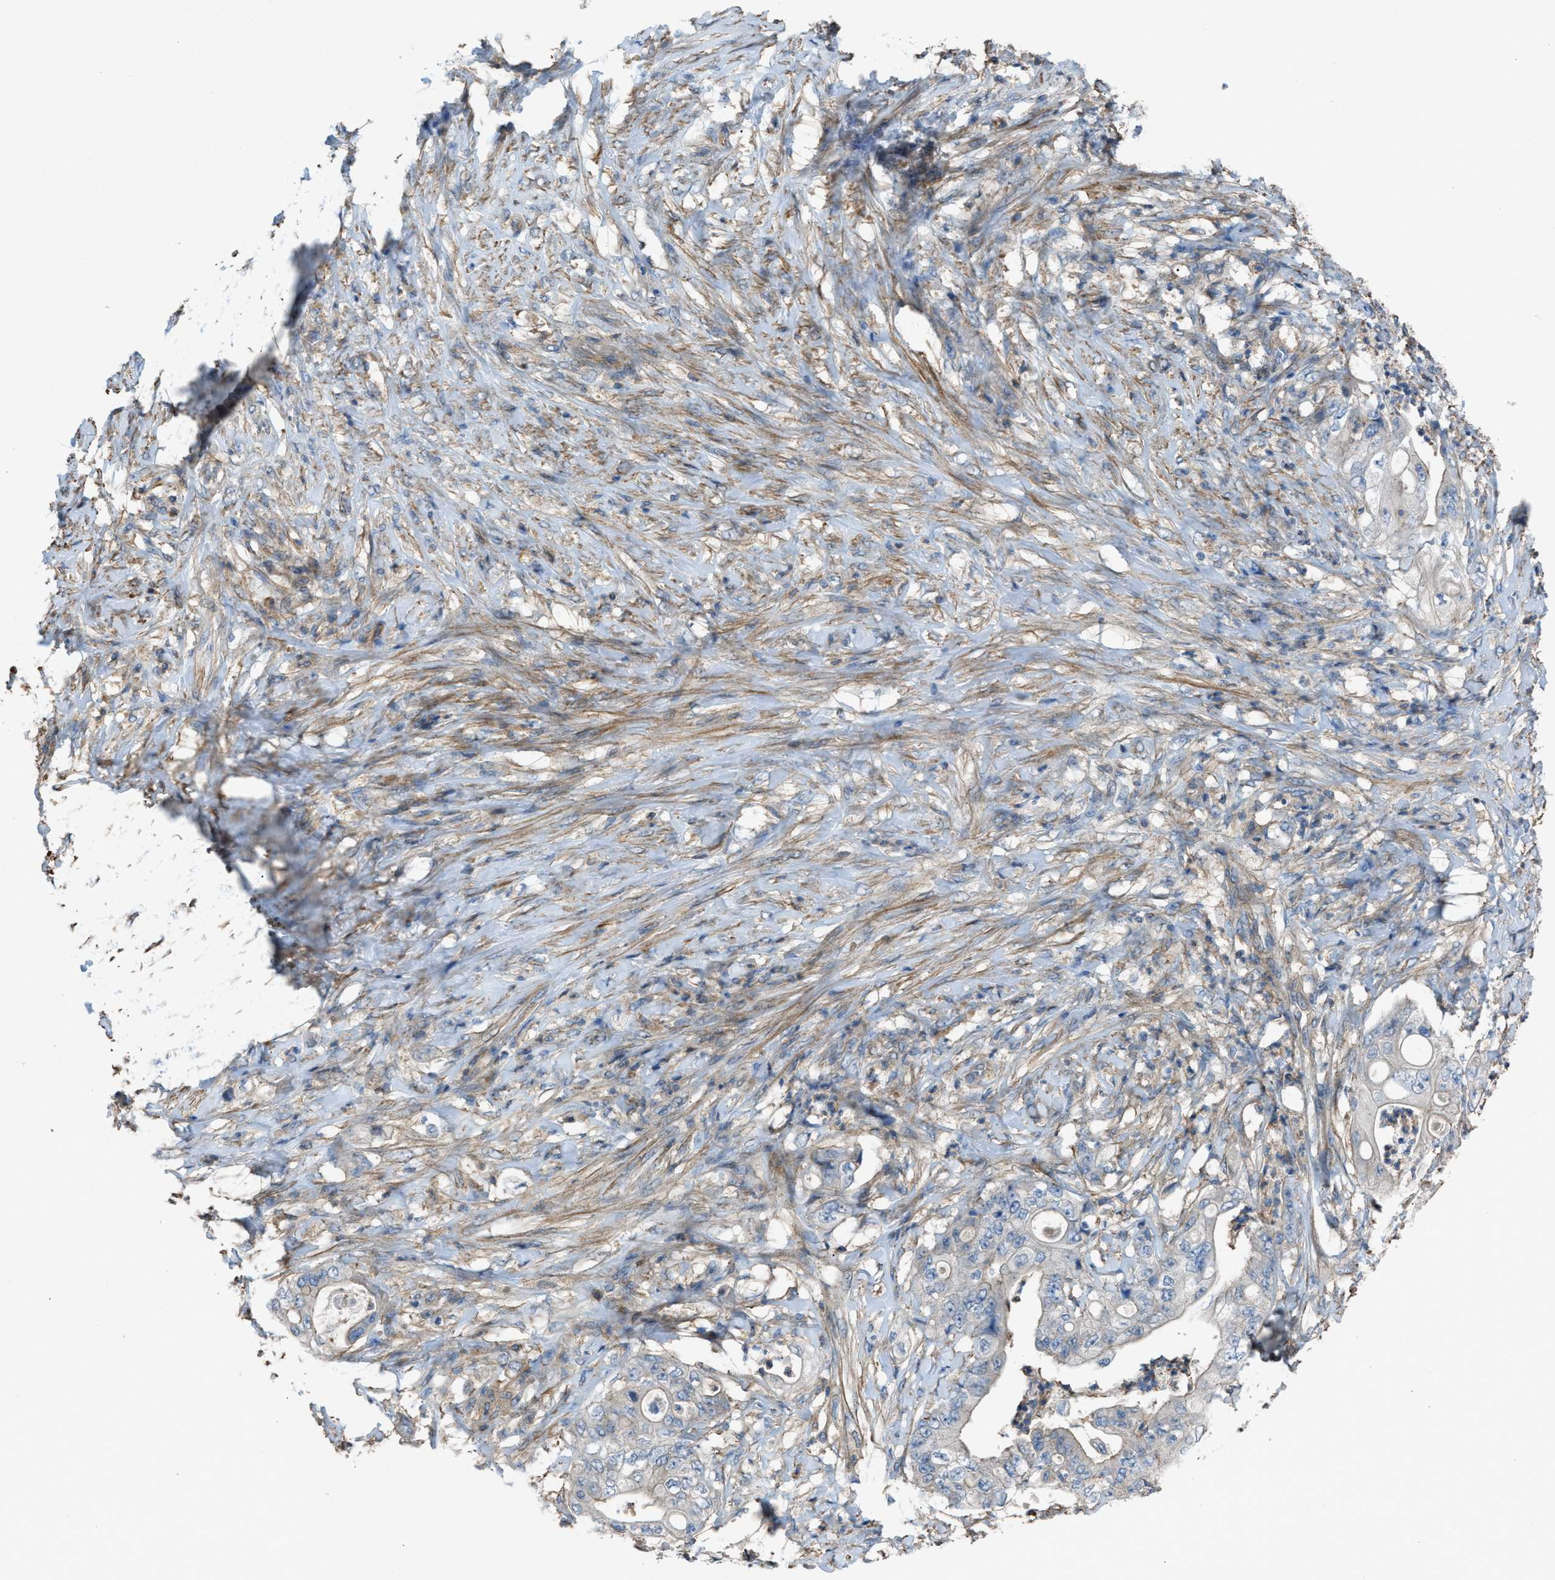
{"staining": {"intensity": "weak", "quantity": "<25%", "location": "cytoplasmic/membranous"}, "tissue": "stomach cancer", "cell_type": "Tumor cells", "image_type": "cancer", "snomed": [{"axis": "morphology", "description": "Adenocarcinoma, NOS"}, {"axis": "topography", "description": "Stomach"}], "caption": "High power microscopy micrograph of an IHC micrograph of adenocarcinoma (stomach), revealing no significant staining in tumor cells.", "gene": "NCK2", "patient": {"sex": "female", "age": 73}}